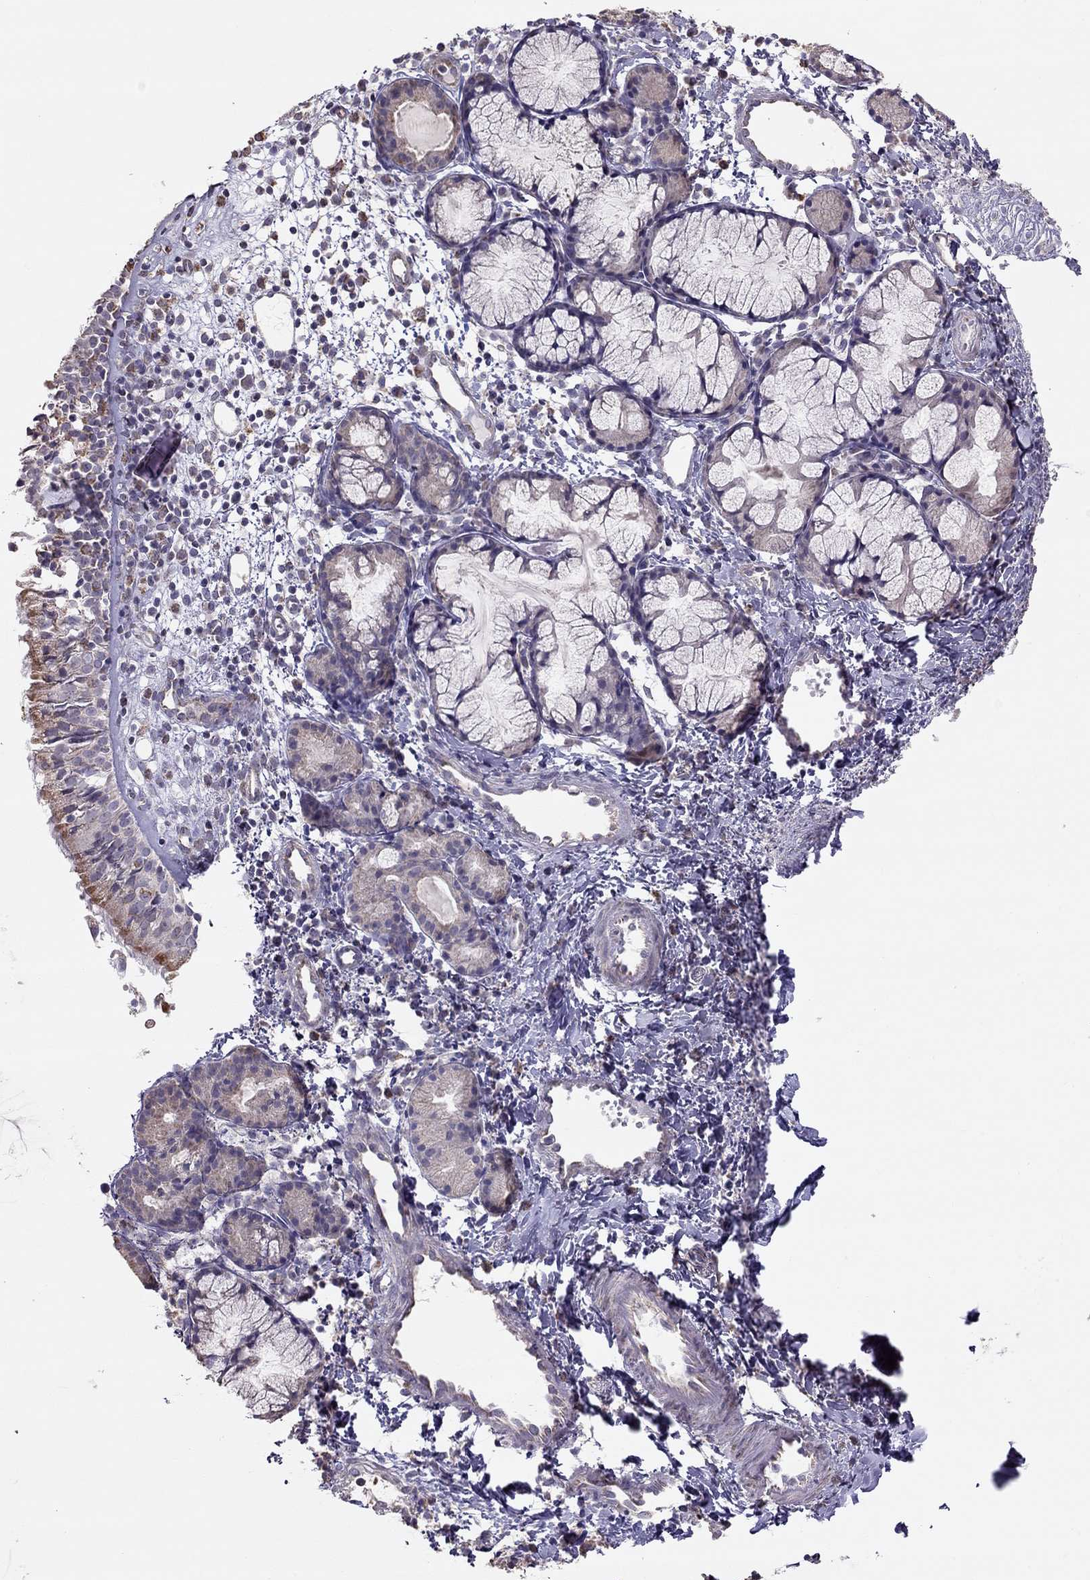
{"staining": {"intensity": "moderate", "quantity": "<25%", "location": "cytoplasmic/membranous"}, "tissue": "nasopharynx", "cell_type": "Respiratory epithelial cells", "image_type": "normal", "snomed": [{"axis": "morphology", "description": "Normal tissue, NOS"}, {"axis": "topography", "description": "Nasopharynx"}], "caption": "Immunohistochemical staining of benign human nasopharynx shows moderate cytoplasmic/membranous protein expression in about <25% of respiratory epithelial cells.", "gene": "LRIT3", "patient": {"sex": "male", "age": 9}}